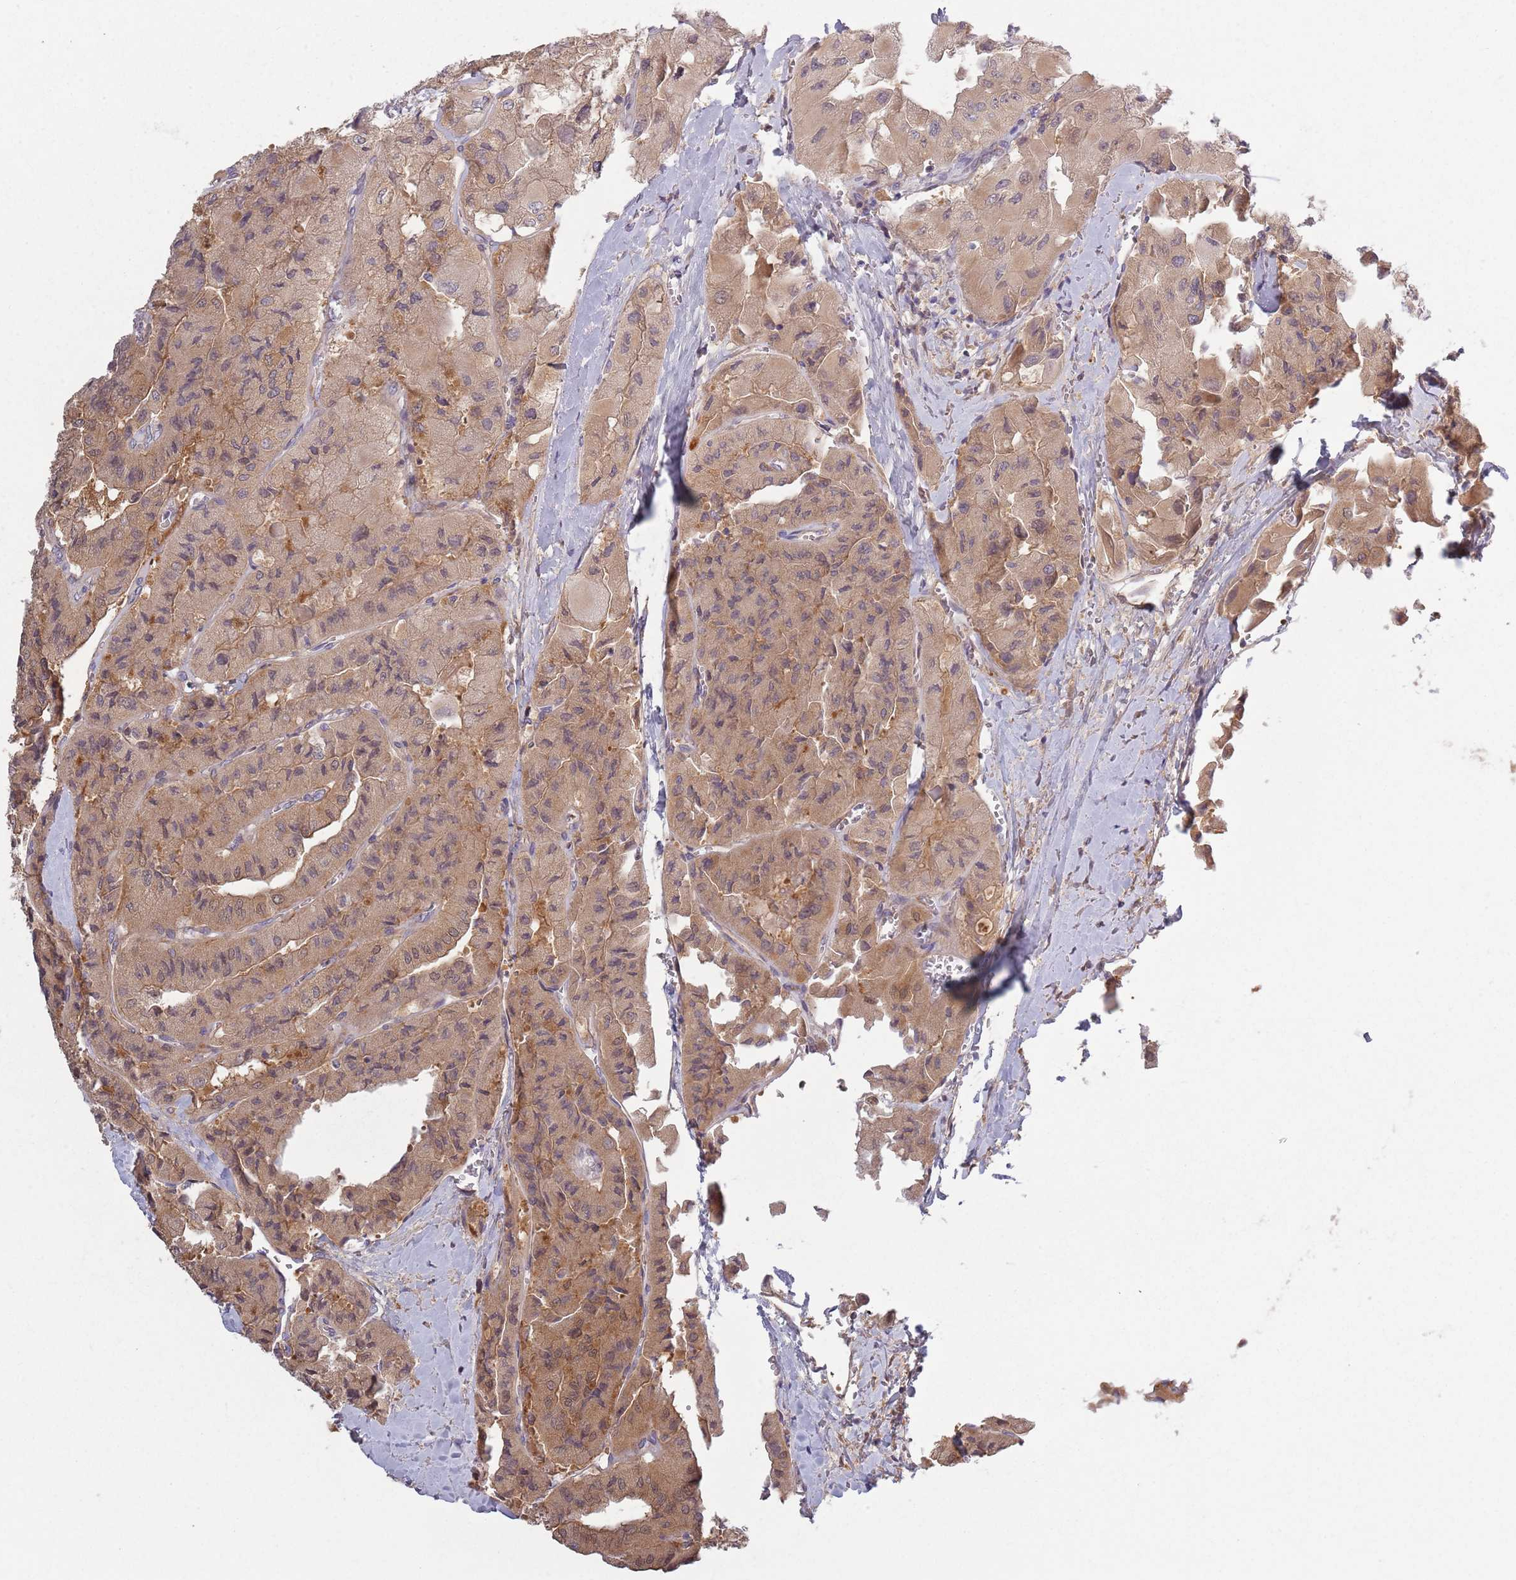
{"staining": {"intensity": "moderate", "quantity": ">75%", "location": "cytoplasmic/membranous"}, "tissue": "thyroid cancer", "cell_type": "Tumor cells", "image_type": "cancer", "snomed": [{"axis": "morphology", "description": "Normal tissue, NOS"}, {"axis": "morphology", "description": "Papillary adenocarcinoma, NOS"}, {"axis": "topography", "description": "Thyroid gland"}], "caption": "Protein staining of papillary adenocarcinoma (thyroid) tissue demonstrates moderate cytoplasmic/membranous positivity in approximately >75% of tumor cells.", "gene": "COQ5", "patient": {"sex": "female", "age": 59}}